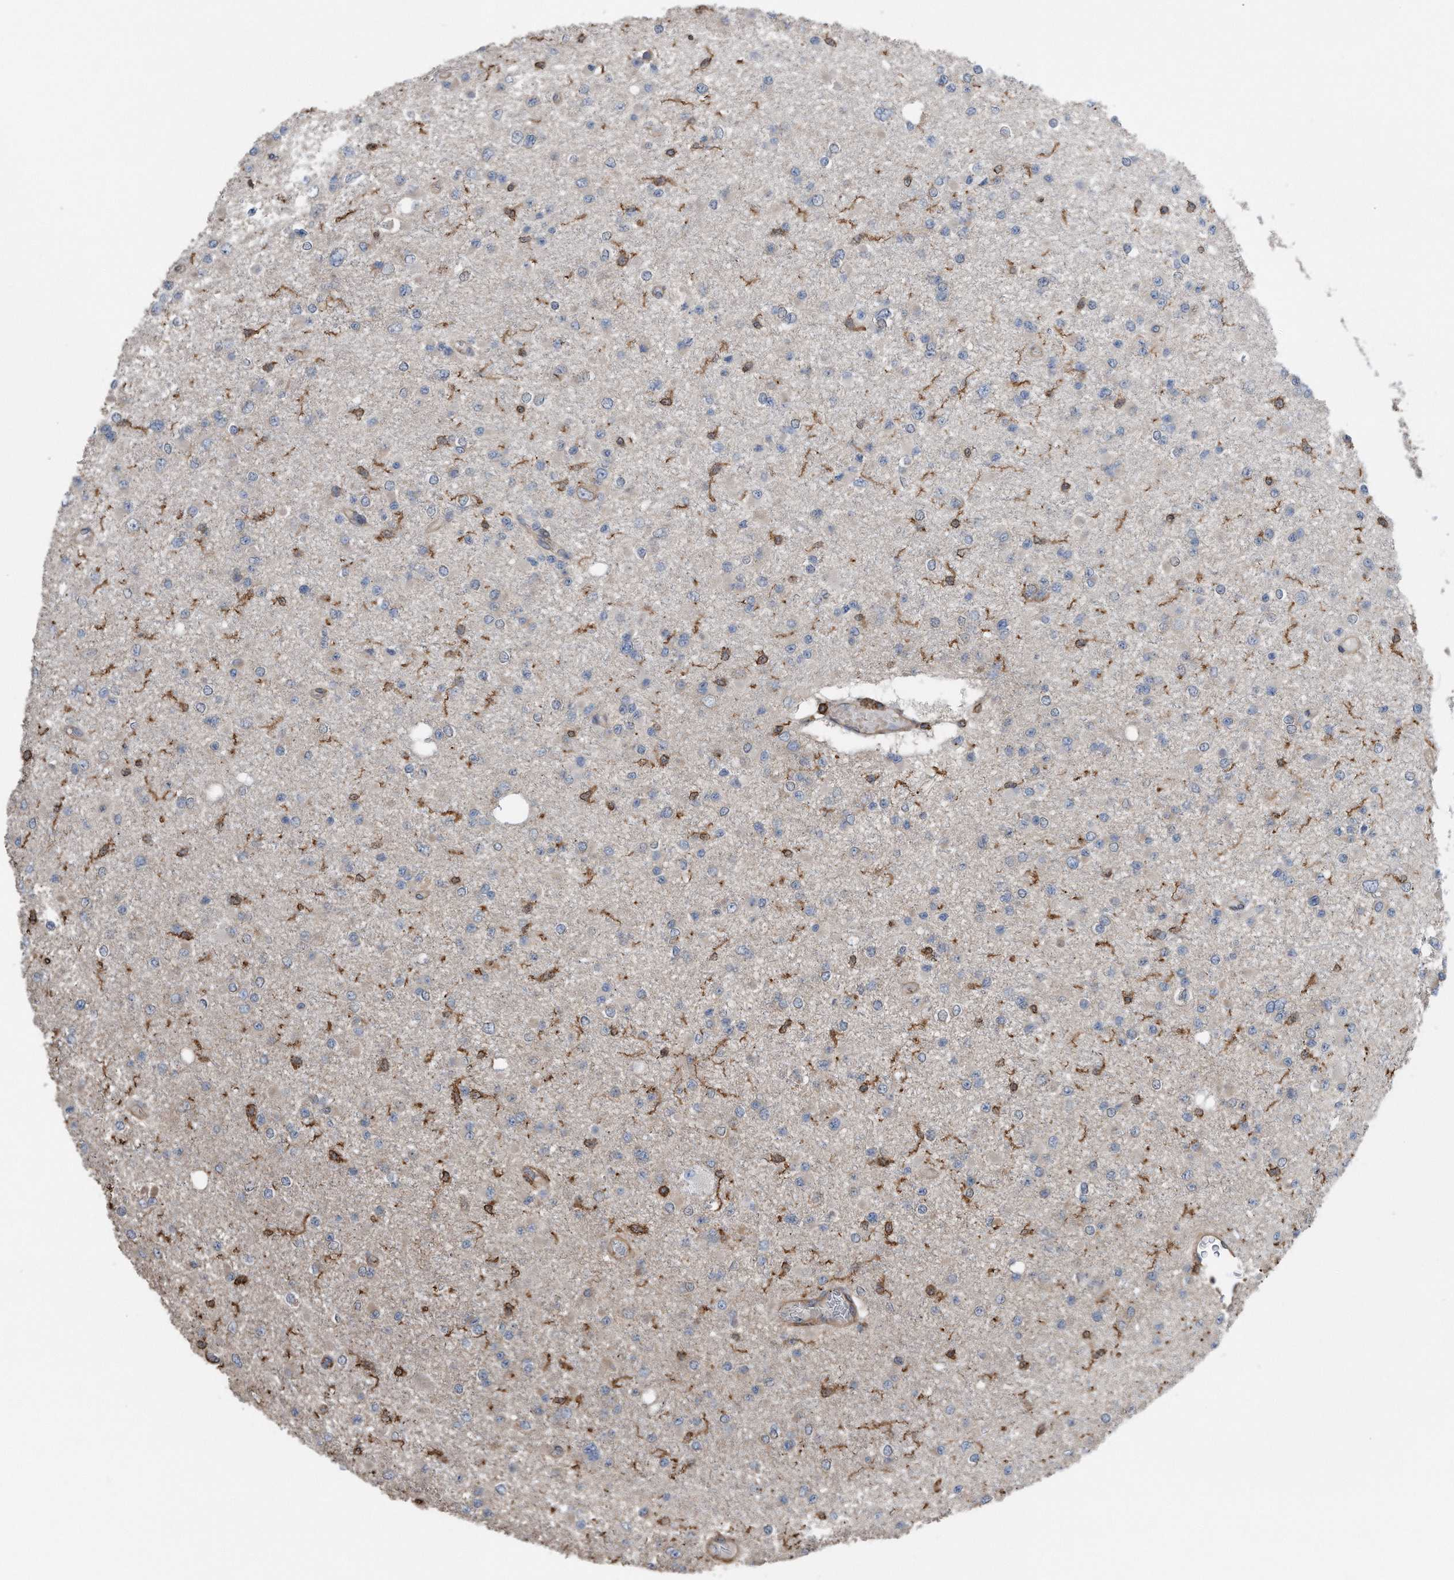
{"staining": {"intensity": "negative", "quantity": "none", "location": "none"}, "tissue": "glioma", "cell_type": "Tumor cells", "image_type": "cancer", "snomed": [{"axis": "morphology", "description": "Glioma, malignant, Low grade"}, {"axis": "topography", "description": "Brain"}], "caption": "IHC photomicrograph of neoplastic tissue: malignant low-grade glioma stained with DAB (3,3'-diaminobenzidine) displays no significant protein staining in tumor cells.", "gene": "RSPO3", "patient": {"sex": "female", "age": 22}}